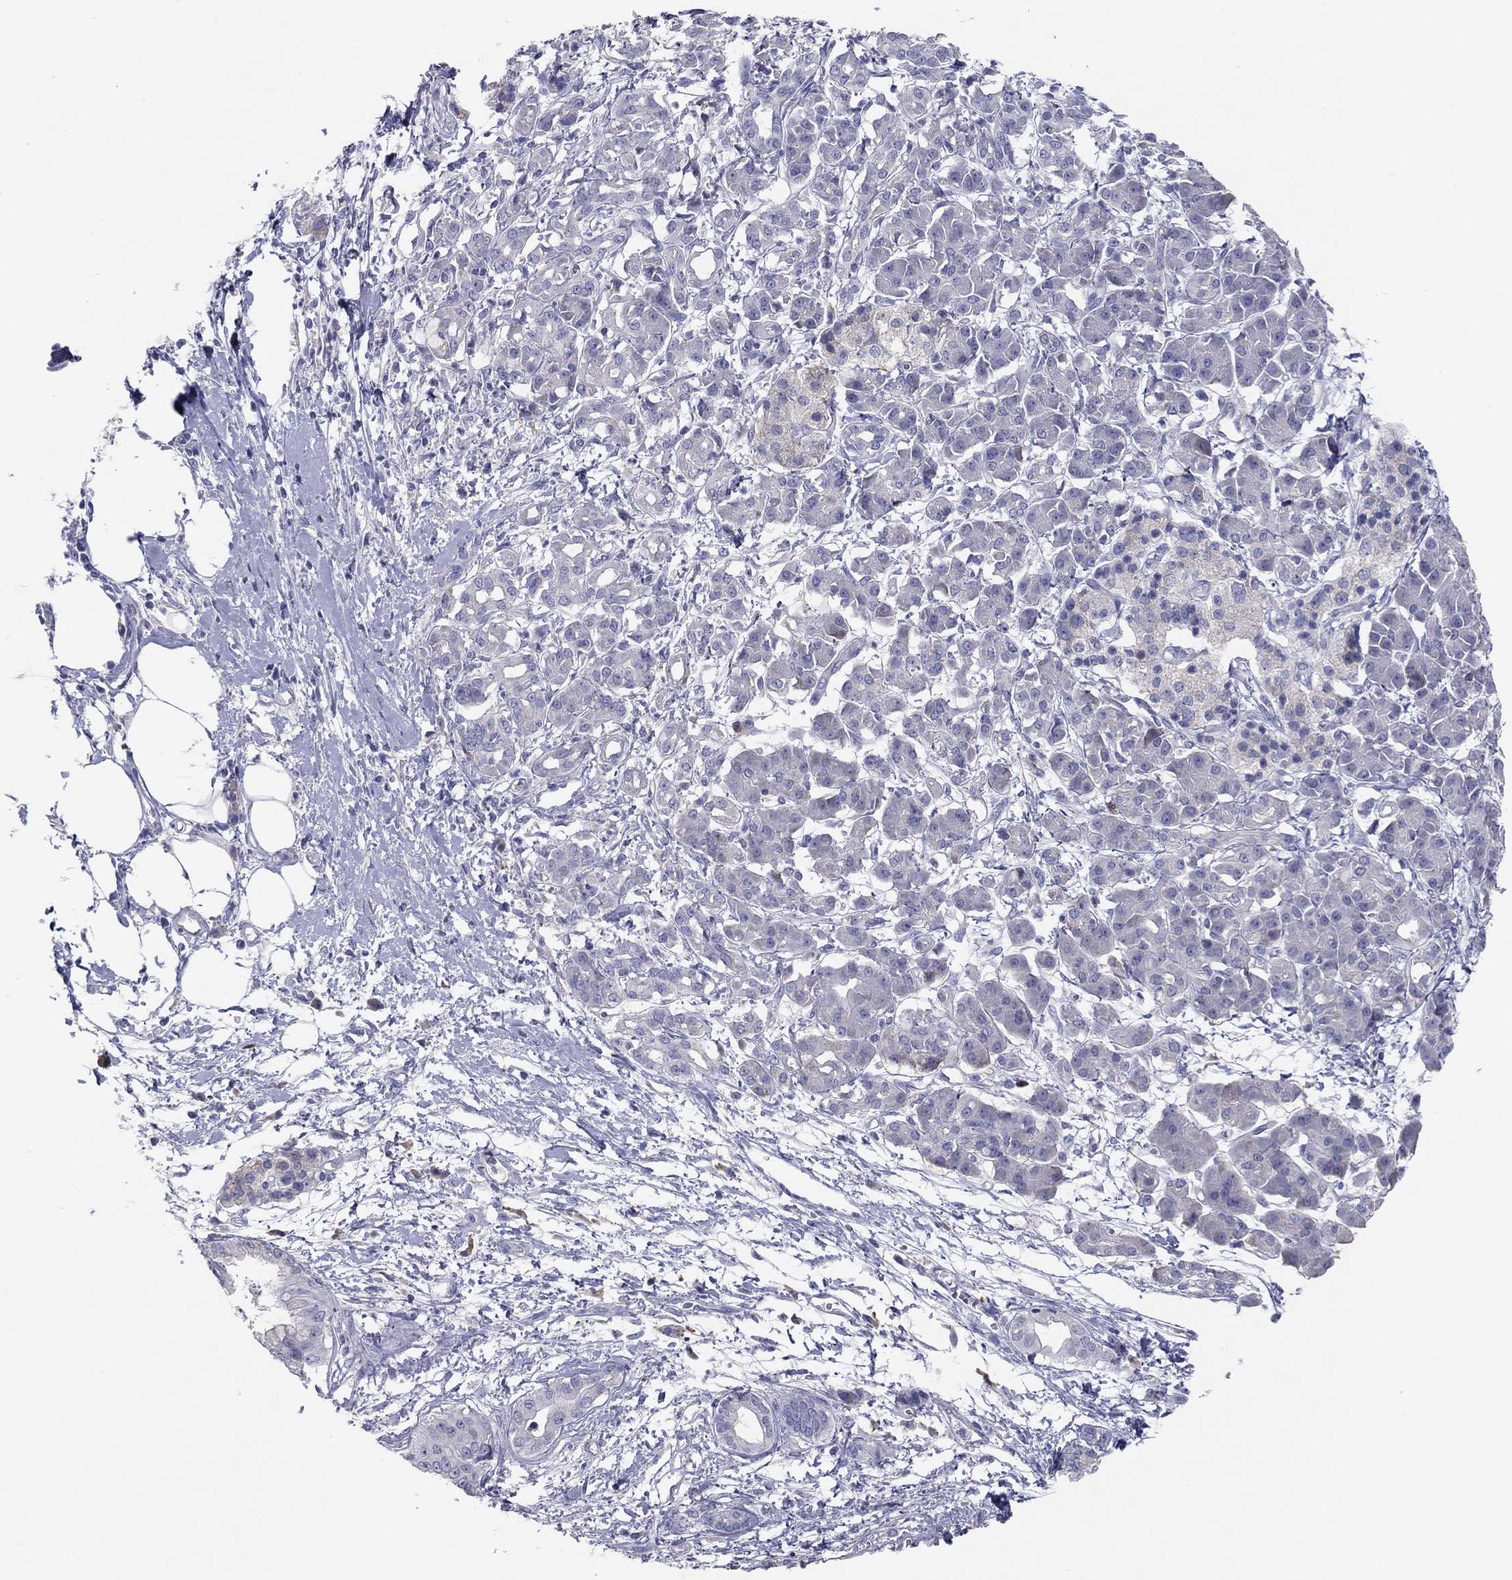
{"staining": {"intensity": "negative", "quantity": "none", "location": "none"}, "tissue": "pancreatic cancer", "cell_type": "Tumor cells", "image_type": "cancer", "snomed": [{"axis": "morphology", "description": "Adenocarcinoma, NOS"}, {"axis": "topography", "description": "Pancreas"}], "caption": "This is an immunohistochemistry (IHC) histopathology image of human pancreatic cancer. There is no positivity in tumor cells.", "gene": "GRK7", "patient": {"sex": "male", "age": 72}}